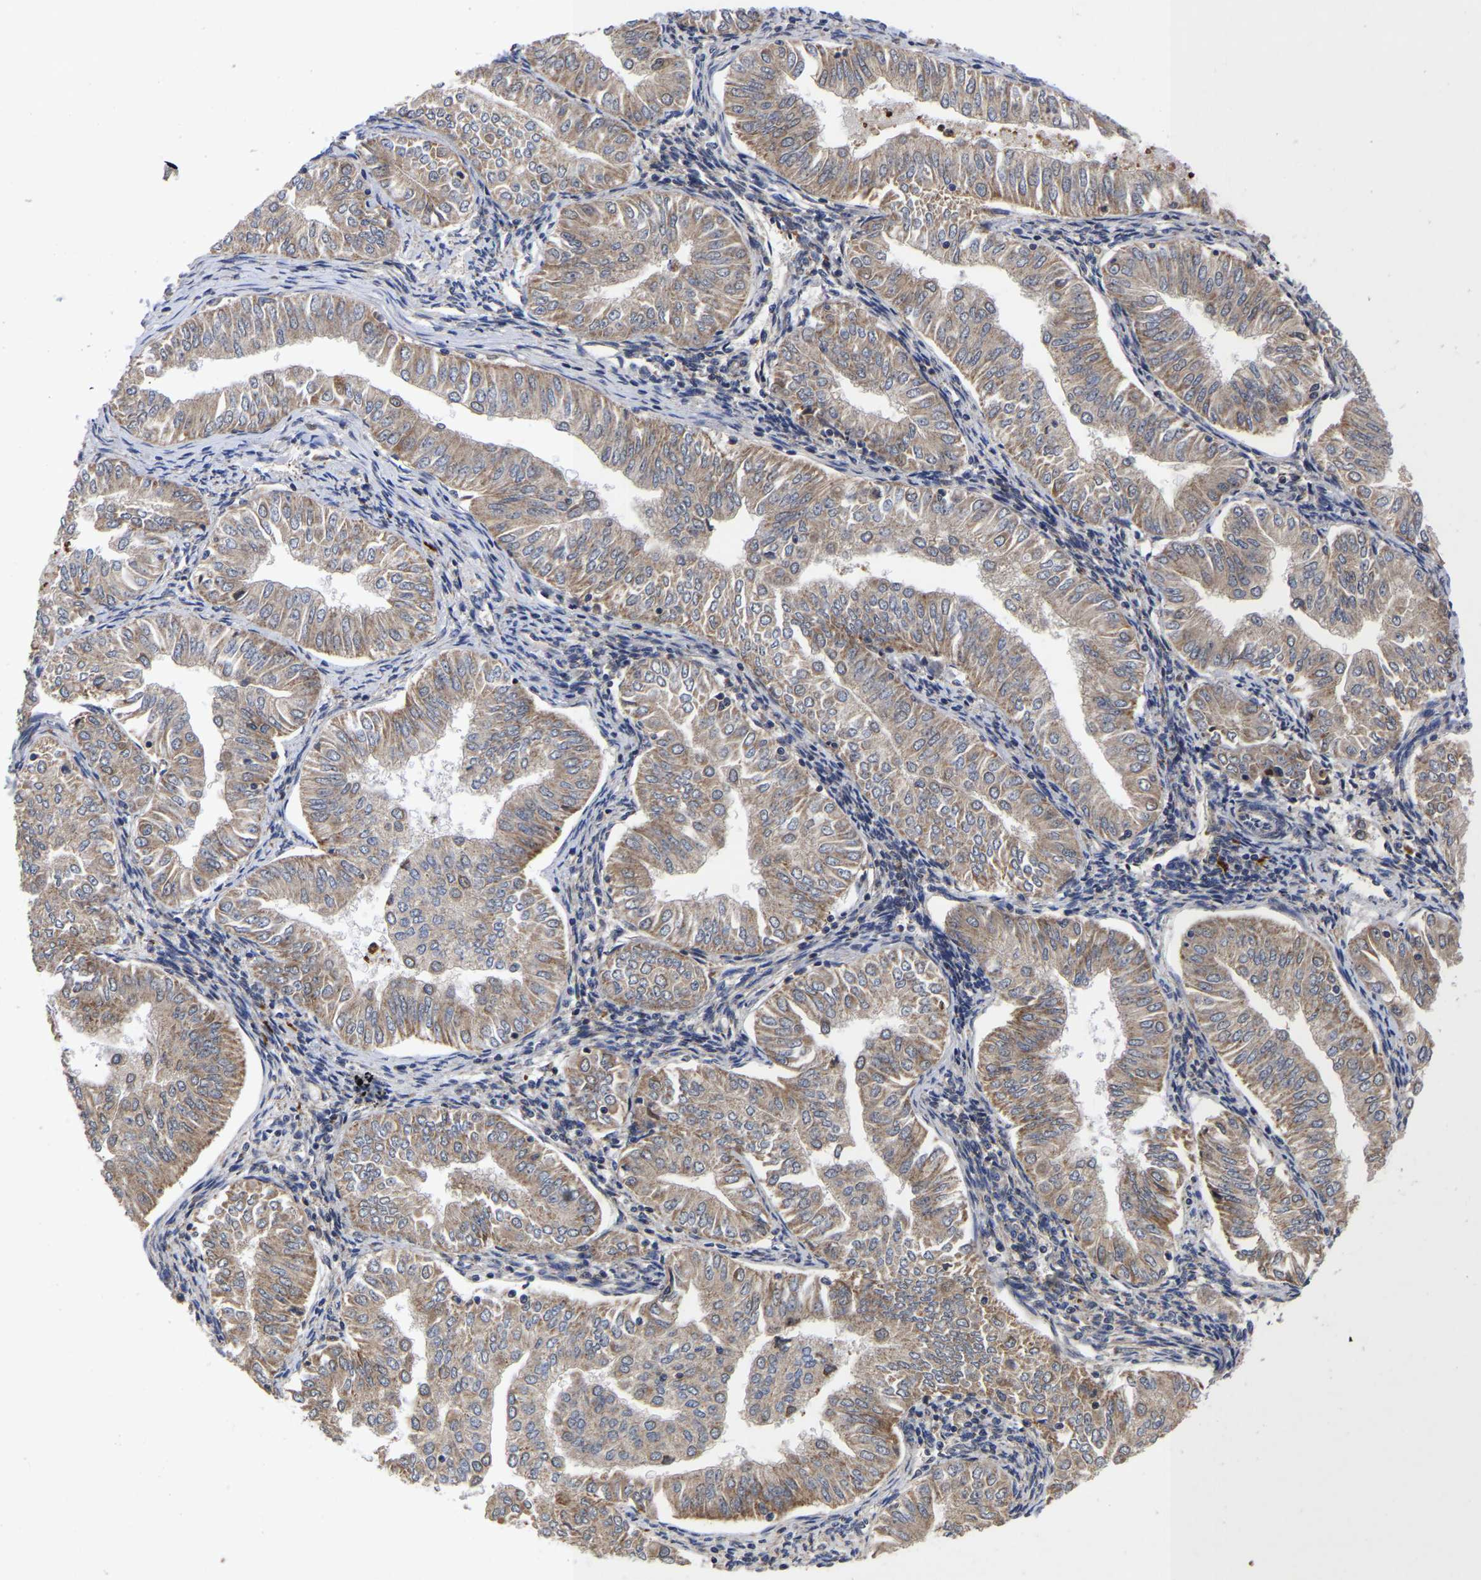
{"staining": {"intensity": "moderate", "quantity": ">75%", "location": "cytoplasmic/membranous"}, "tissue": "endometrial cancer", "cell_type": "Tumor cells", "image_type": "cancer", "snomed": [{"axis": "morphology", "description": "Normal tissue, NOS"}, {"axis": "morphology", "description": "Adenocarcinoma, NOS"}, {"axis": "topography", "description": "Endometrium"}], "caption": "Human endometrial cancer (adenocarcinoma) stained with a protein marker reveals moderate staining in tumor cells.", "gene": "JUNB", "patient": {"sex": "female", "age": 53}}